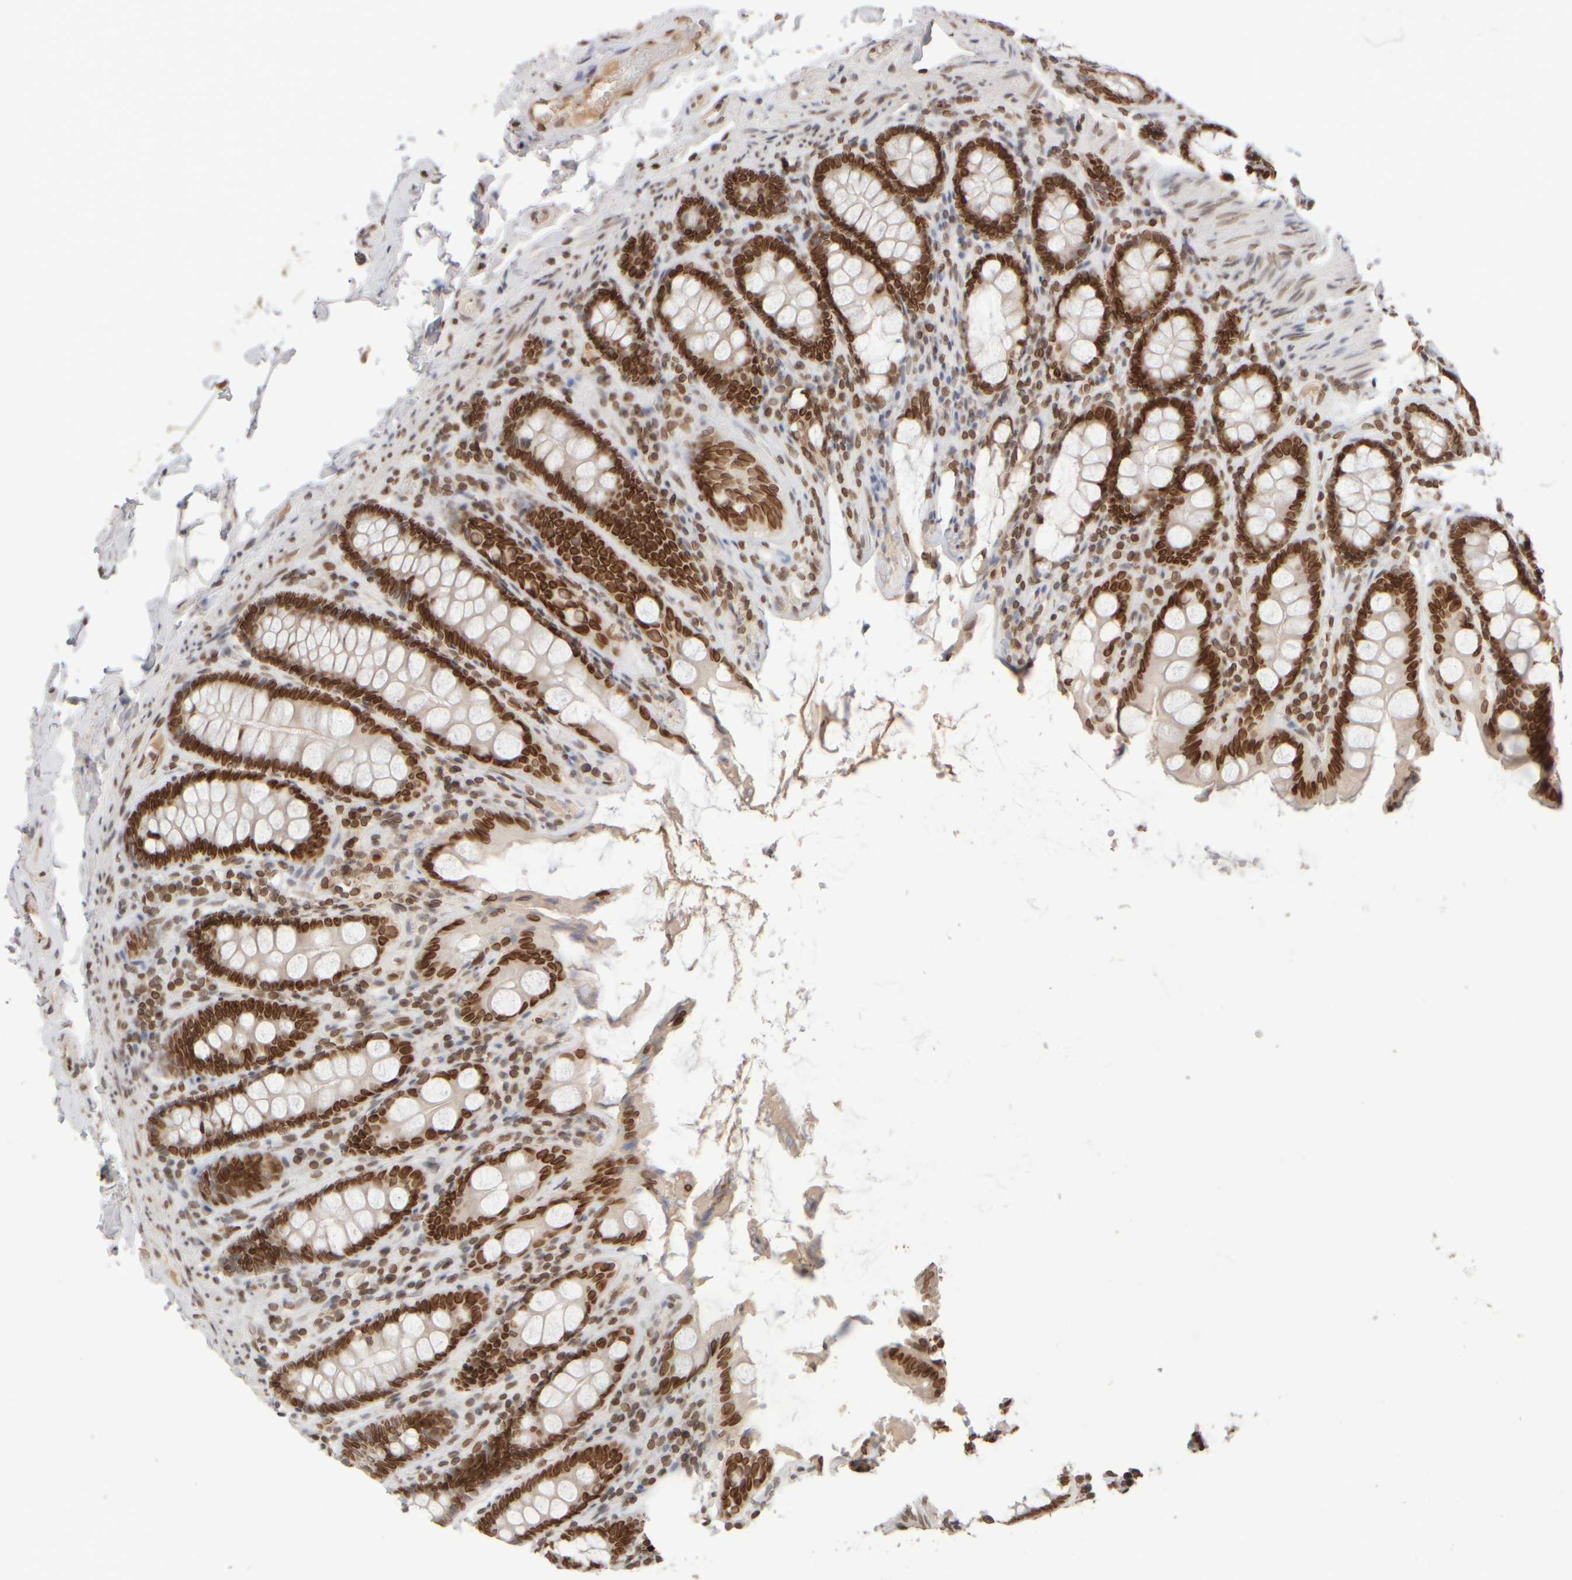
{"staining": {"intensity": "moderate", "quantity": ">75%", "location": "nuclear"}, "tissue": "colon", "cell_type": "Endothelial cells", "image_type": "normal", "snomed": [{"axis": "morphology", "description": "Normal tissue, NOS"}, {"axis": "topography", "description": "Colon"}, {"axis": "topography", "description": "Peripheral nerve tissue"}], "caption": "Protein expression by immunohistochemistry (IHC) shows moderate nuclear staining in approximately >75% of endothelial cells in unremarkable colon.", "gene": "ZC3HC1", "patient": {"sex": "female", "age": 61}}